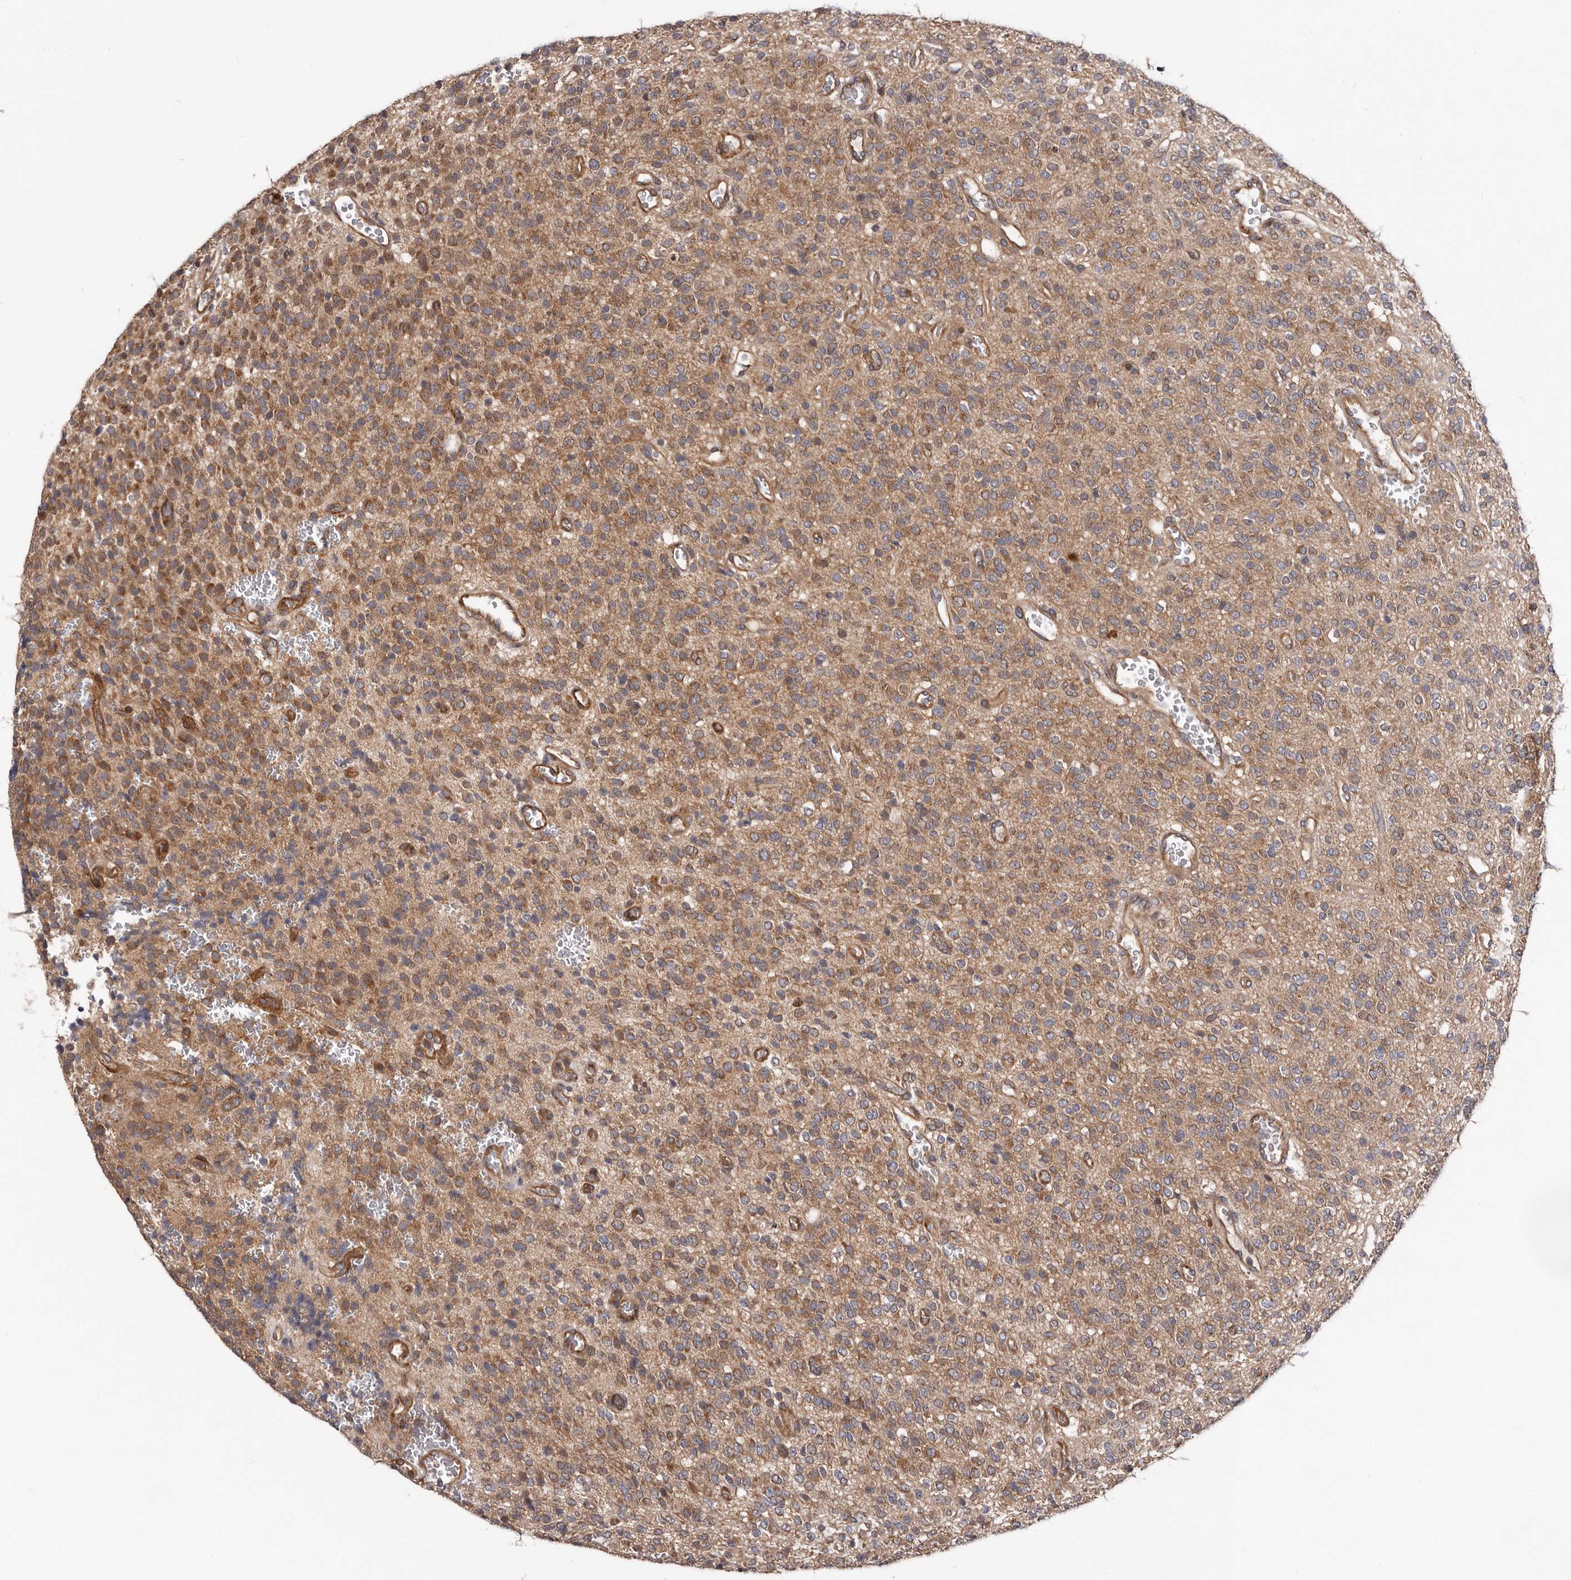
{"staining": {"intensity": "moderate", "quantity": ">75%", "location": "cytoplasmic/membranous"}, "tissue": "glioma", "cell_type": "Tumor cells", "image_type": "cancer", "snomed": [{"axis": "morphology", "description": "Glioma, malignant, High grade"}, {"axis": "topography", "description": "Brain"}], "caption": "The immunohistochemical stain highlights moderate cytoplasmic/membranous staining in tumor cells of malignant high-grade glioma tissue.", "gene": "VPS37A", "patient": {"sex": "male", "age": 34}}